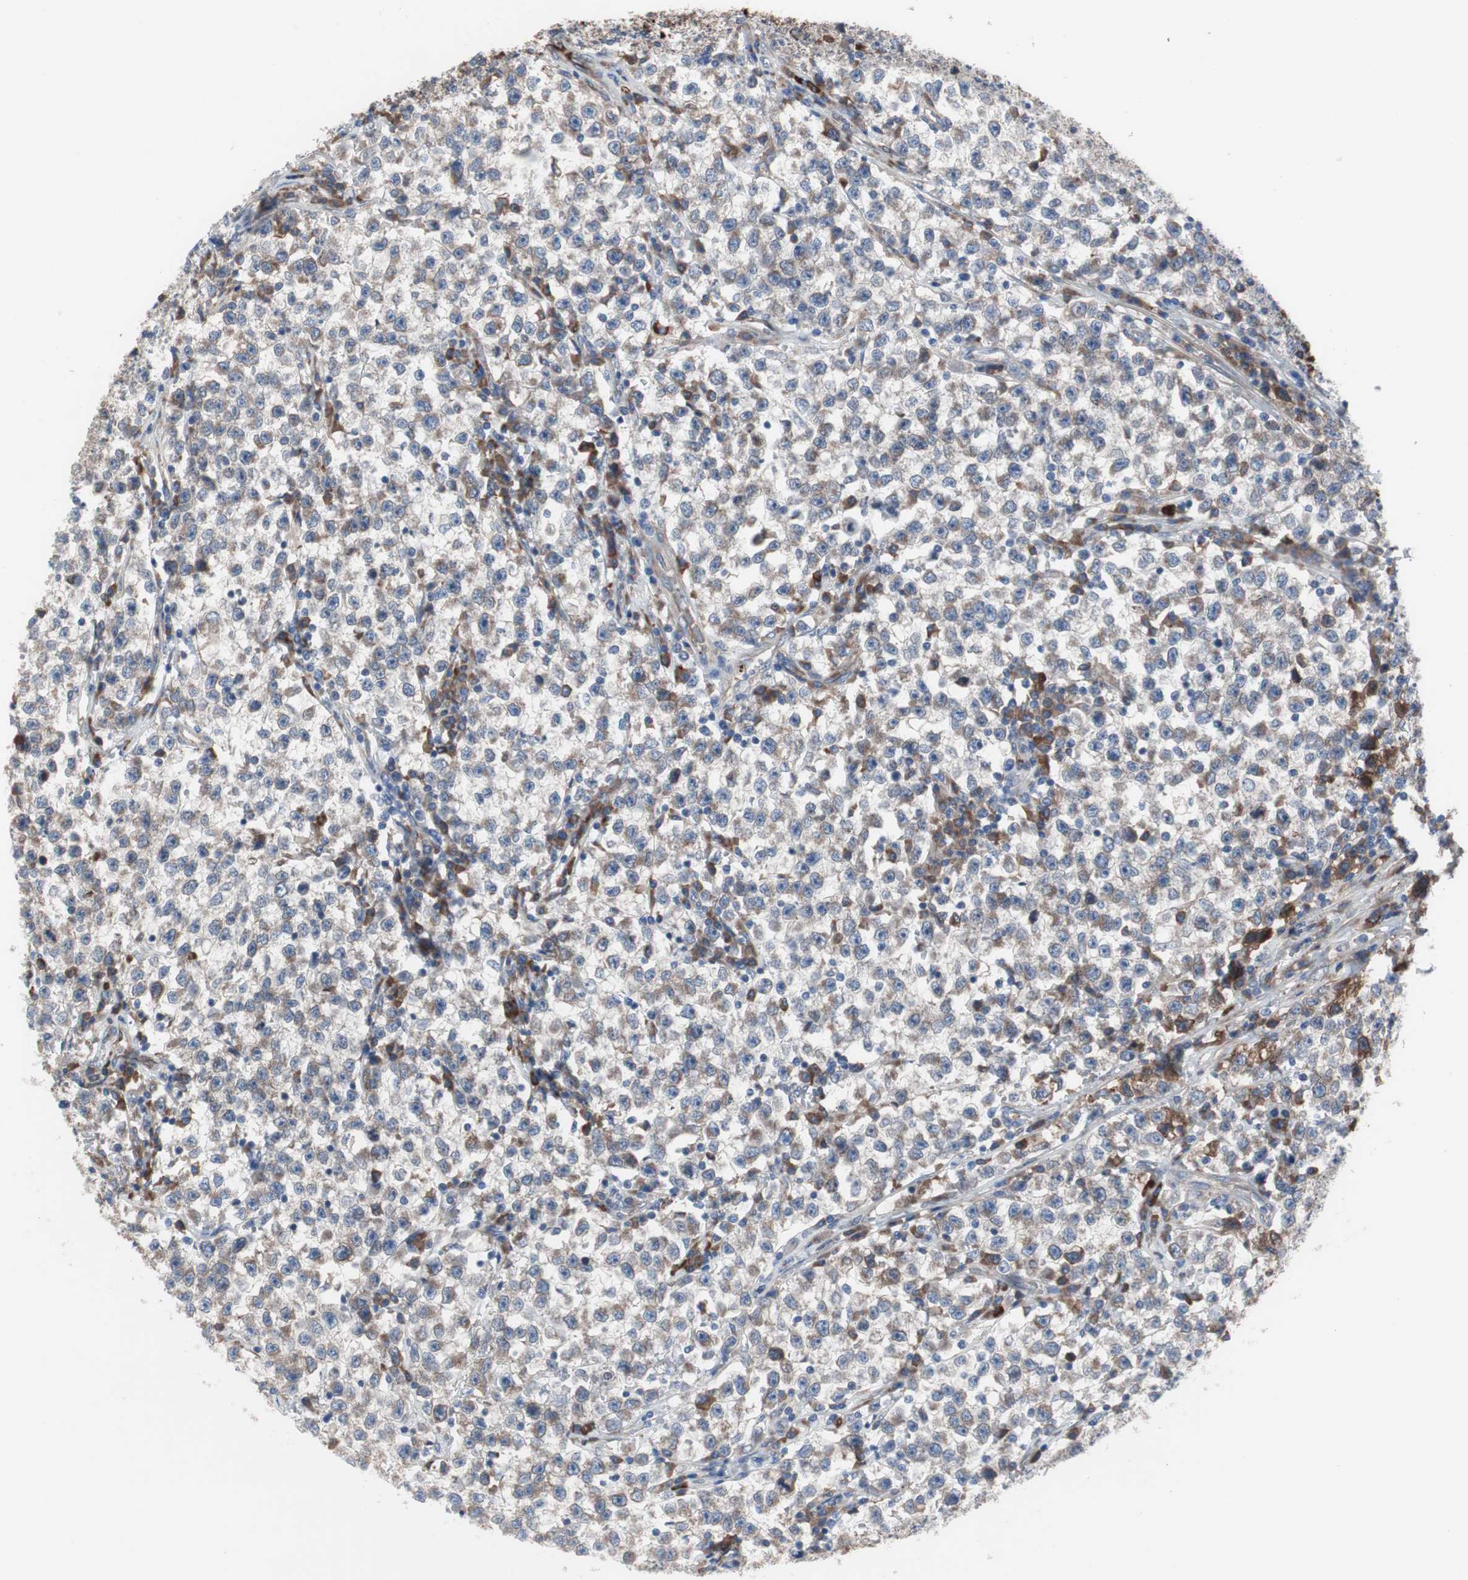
{"staining": {"intensity": "negative", "quantity": "none", "location": "none"}, "tissue": "testis cancer", "cell_type": "Tumor cells", "image_type": "cancer", "snomed": [{"axis": "morphology", "description": "Seminoma, NOS"}, {"axis": "topography", "description": "Testis"}], "caption": "Tumor cells show no significant staining in testis cancer (seminoma).", "gene": "KANSL1", "patient": {"sex": "male", "age": 22}}